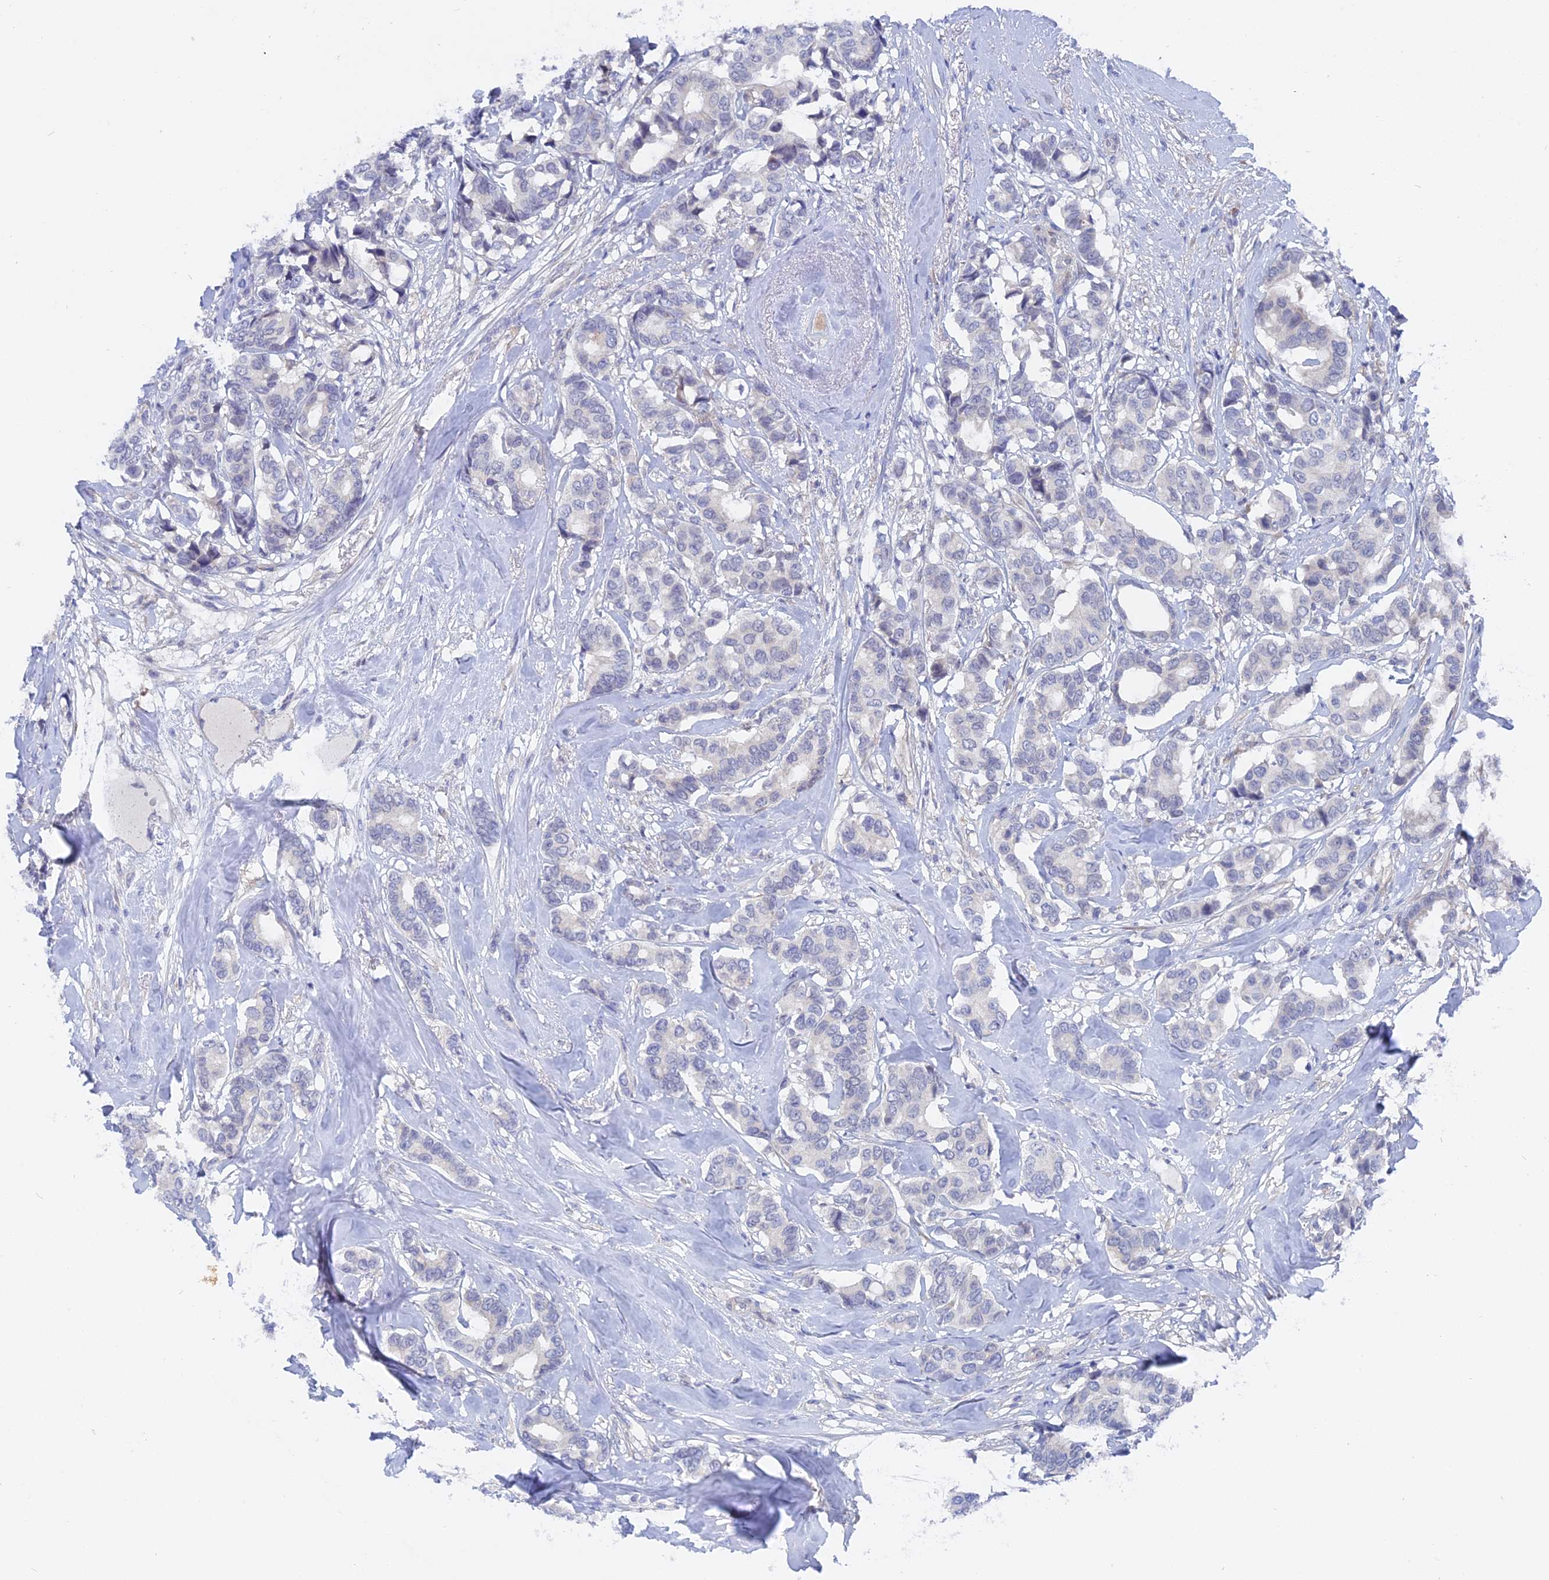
{"staining": {"intensity": "negative", "quantity": "none", "location": "none"}, "tissue": "breast cancer", "cell_type": "Tumor cells", "image_type": "cancer", "snomed": [{"axis": "morphology", "description": "Duct carcinoma"}, {"axis": "topography", "description": "Breast"}], "caption": "Immunohistochemistry (IHC) photomicrograph of human breast cancer (intraductal carcinoma) stained for a protein (brown), which displays no positivity in tumor cells.", "gene": "DACT3", "patient": {"sex": "female", "age": 87}}